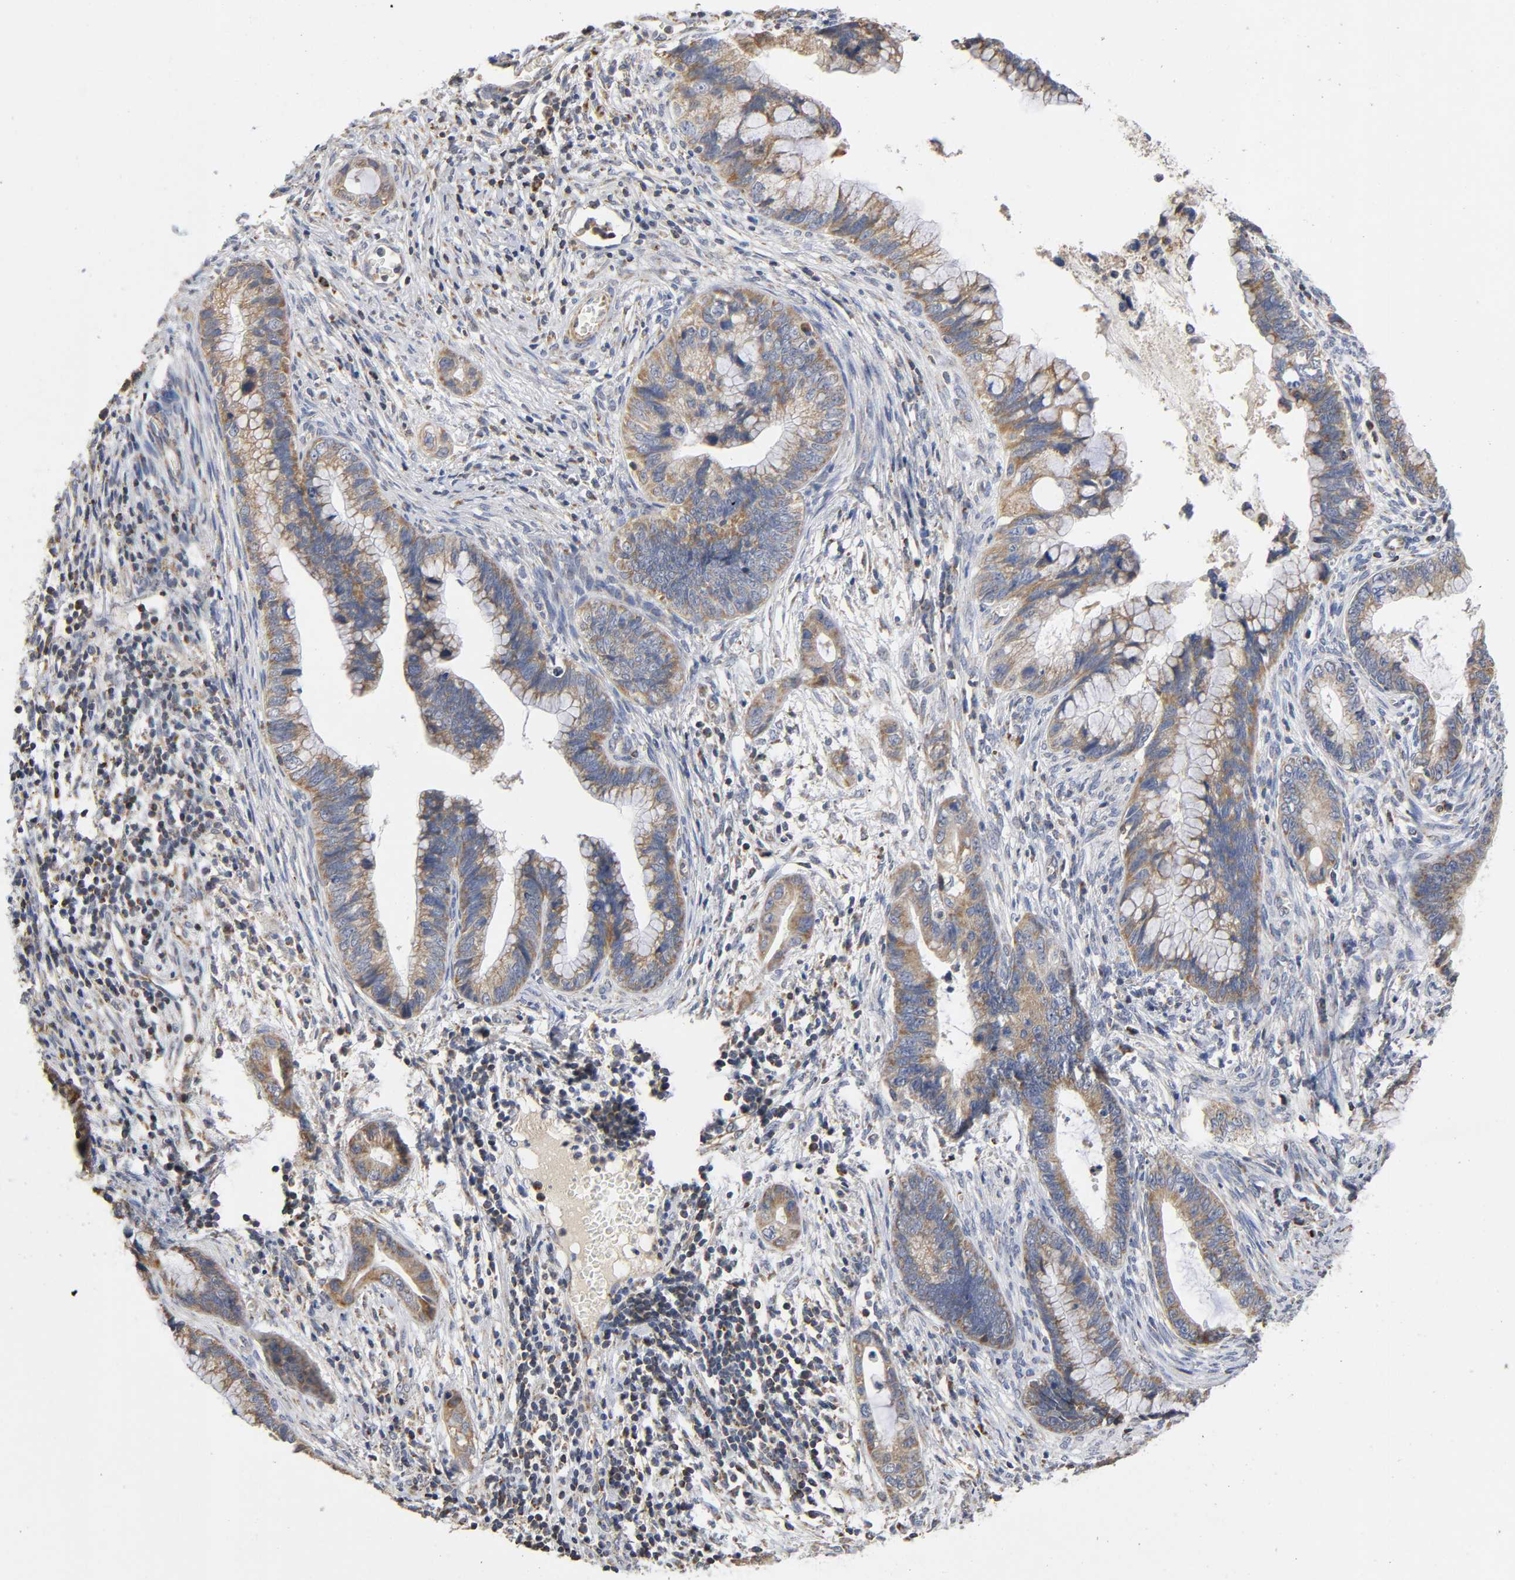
{"staining": {"intensity": "moderate", "quantity": ">75%", "location": "cytoplasmic/membranous"}, "tissue": "cervical cancer", "cell_type": "Tumor cells", "image_type": "cancer", "snomed": [{"axis": "morphology", "description": "Adenocarcinoma, NOS"}, {"axis": "topography", "description": "Cervix"}], "caption": "Protein staining by immunohistochemistry (IHC) demonstrates moderate cytoplasmic/membranous expression in approximately >75% of tumor cells in cervical adenocarcinoma.", "gene": "SYT16", "patient": {"sex": "female", "age": 44}}